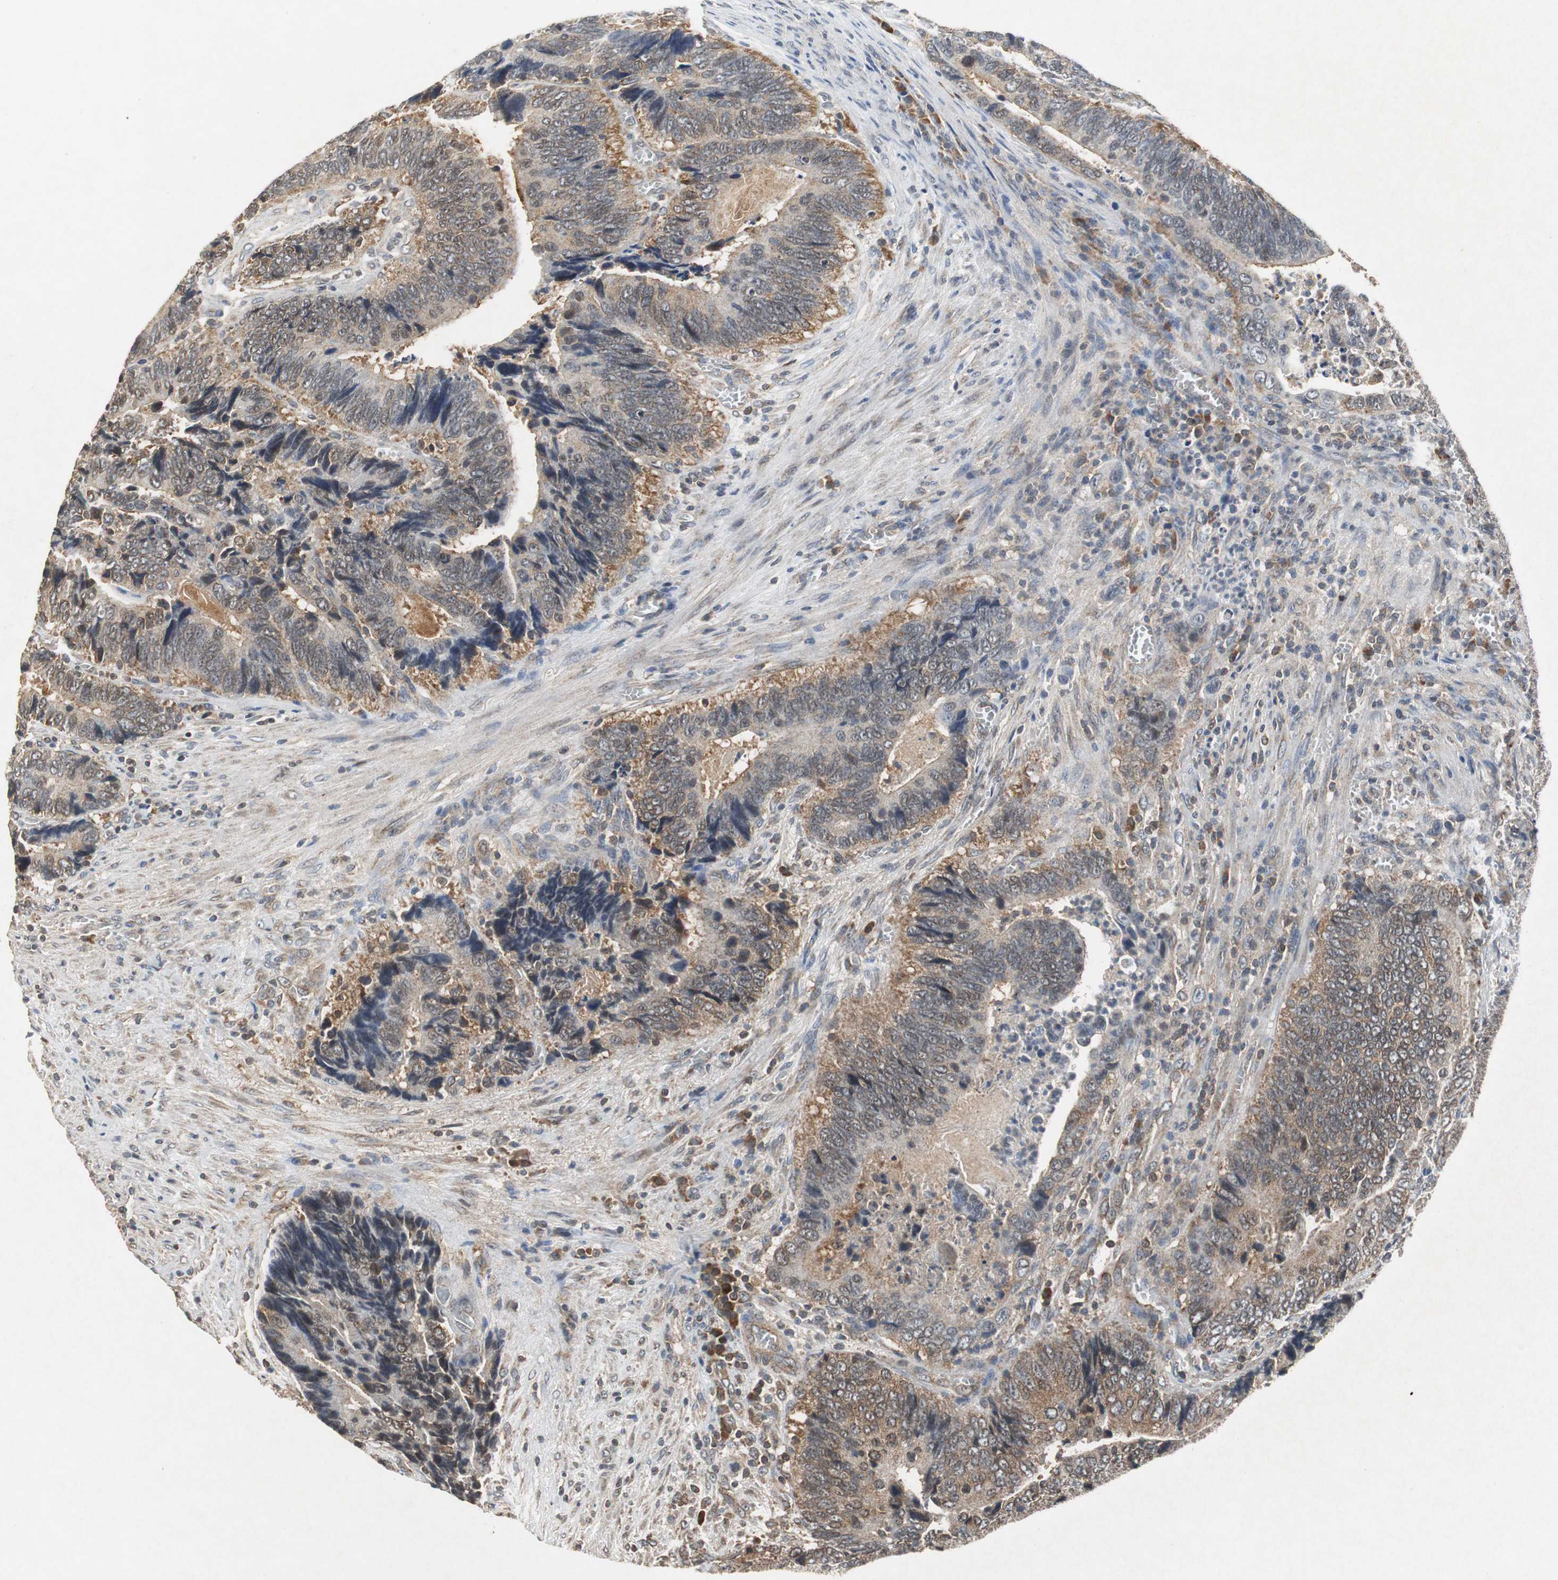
{"staining": {"intensity": "moderate", "quantity": ">75%", "location": "cytoplasmic/membranous"}, "tissue": "colorectal cancer", "cell_type": "Tumor cells", "image_type": "cancer", "snomed": [{"axis": "morphology", "description": "Adenocarcinoma, NOS"}, {"axis": "topography", "description": "Colon"}], "caption": "Adenocarcinoma (colorectal) stained for a protein (brown) reveals moderate cytoplasmic/membranous positive positivity in about >75% of tumor cells.", "gene": "VBP1", "patient": {"sex": "male", "age": 72}}